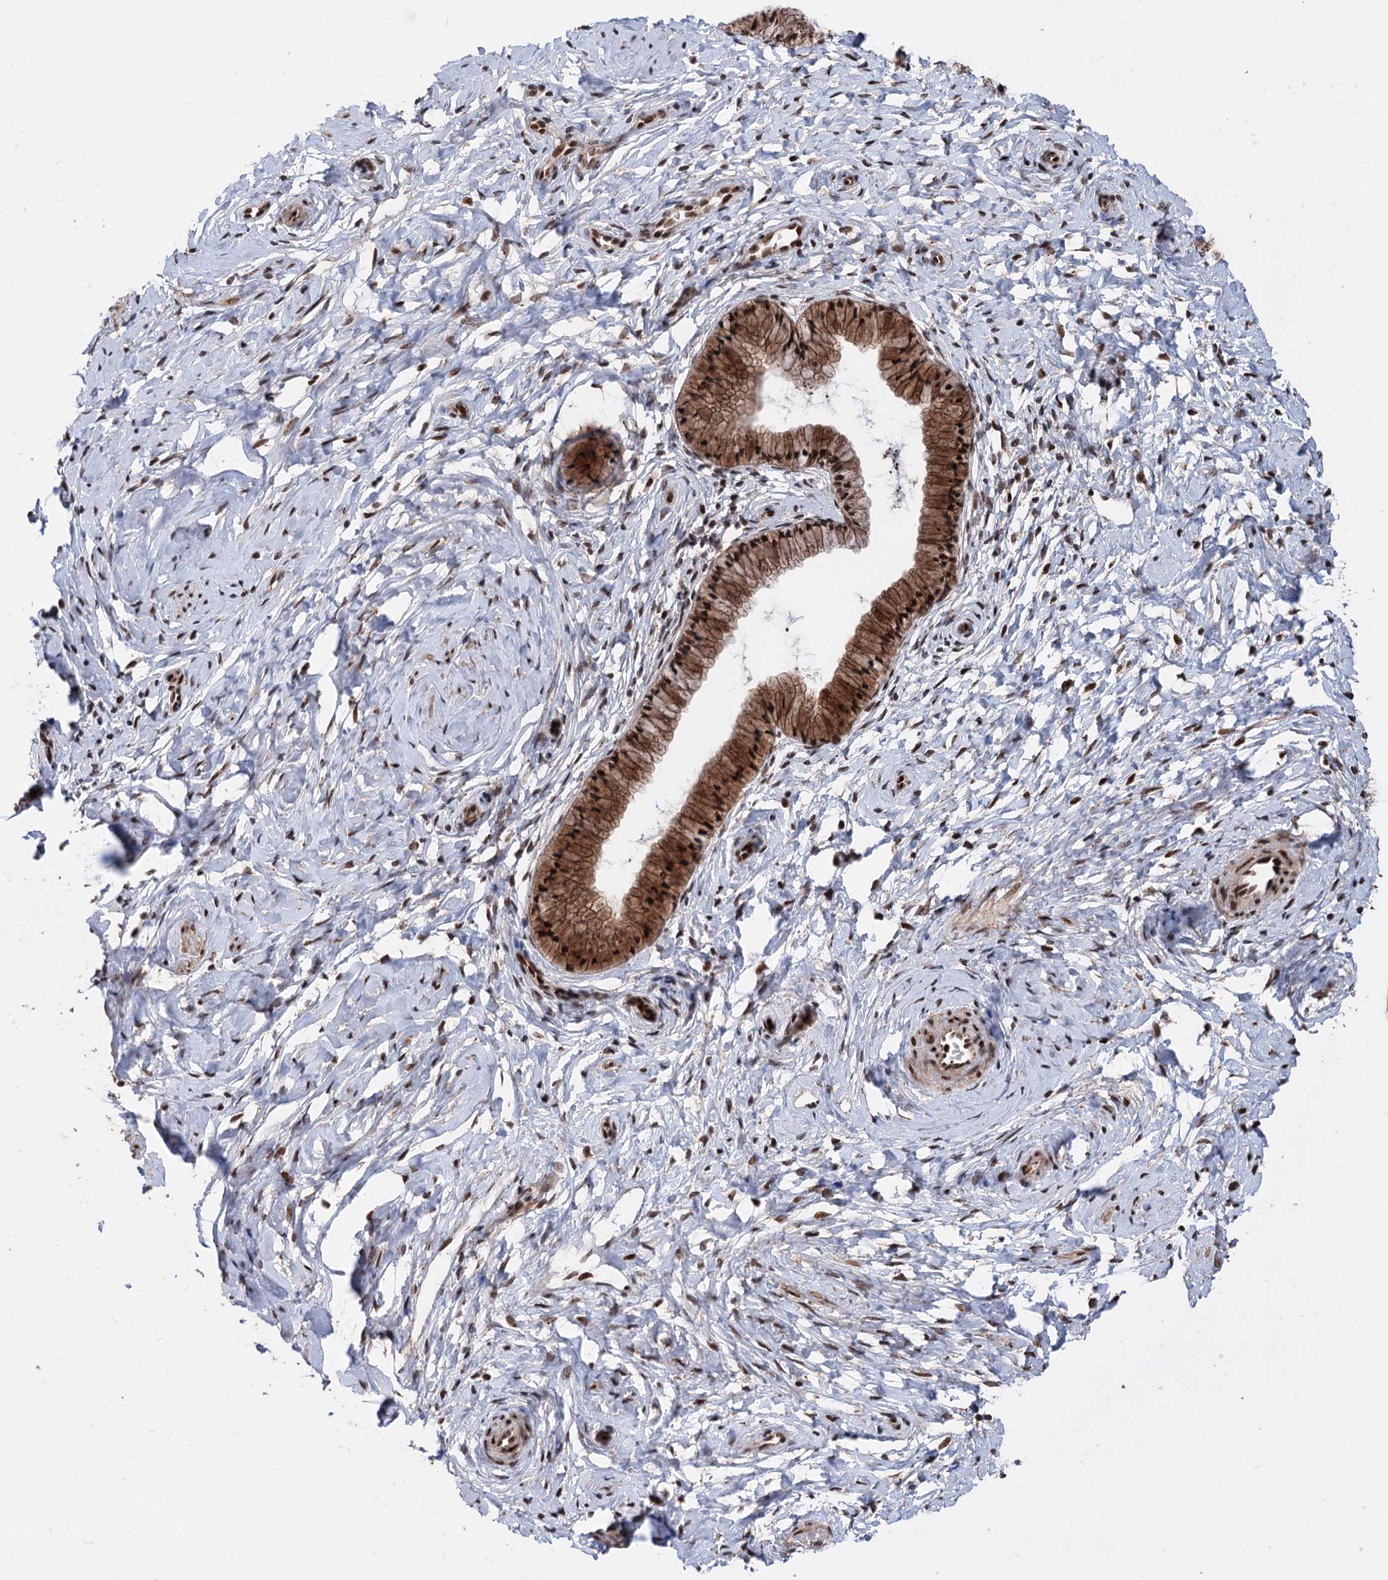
{"staining": {"intensity": "strong", "quantity": ">75%", "location": "cytoplasmic/membranous,nuclear"}, "tissue": "cervix", "cell_type": "Glandular cells", "image_type": "normal", "snomed": [{"axis": "morphology", "description": "Normal tissue, NOS"}, {"axis": "topography", "description": "Cervix"}], "caption": "Strong cytoplasmic/membranous,nuclear positivity for a protein is seen in approximately >75% of glandular cells of benign cervix using IHC.", "gene": "MAML1", "patient": {"sex": "female", "age": 33}}